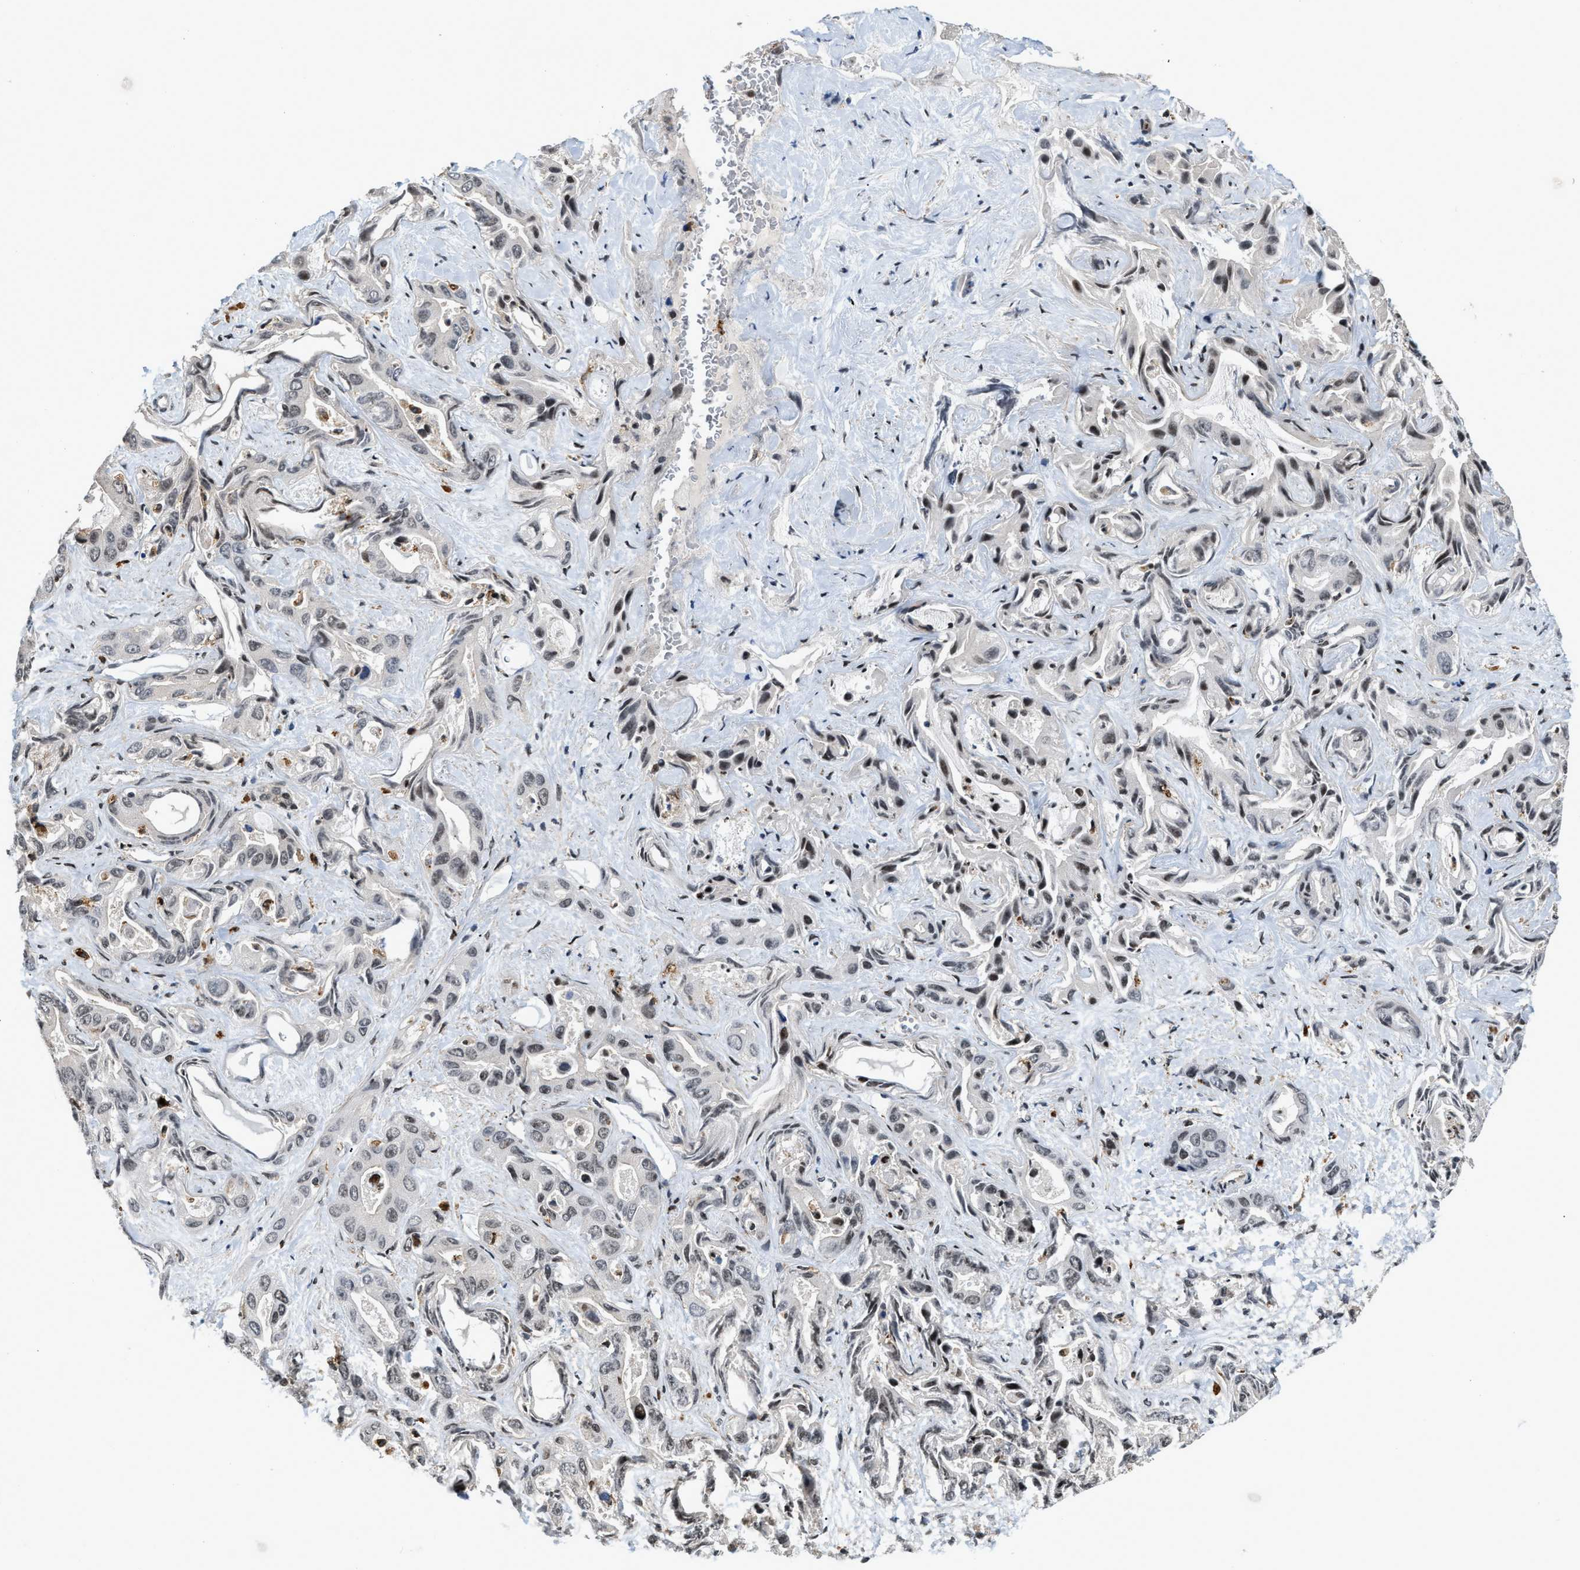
{"staining": {"intensity": "weak", "quantity": "25%-75%", "location": "nuclear"}, "tissue": "liver cancer", "cell_type": "Tumor cells", "image_type": "cancer", "snomed": [{"axis": "morphology", "description": "Cholangiocarcinoma"}, {"axis": "topography", "description": "Liver"}], "caption": "About 25%-75% of tumor cells in liver cancer reveal weak nuclear protein positivity as visualized by brown immunohistochemical staining.", "gene": "NUMA1", "patient": {"sex": "female", "age": 52}}